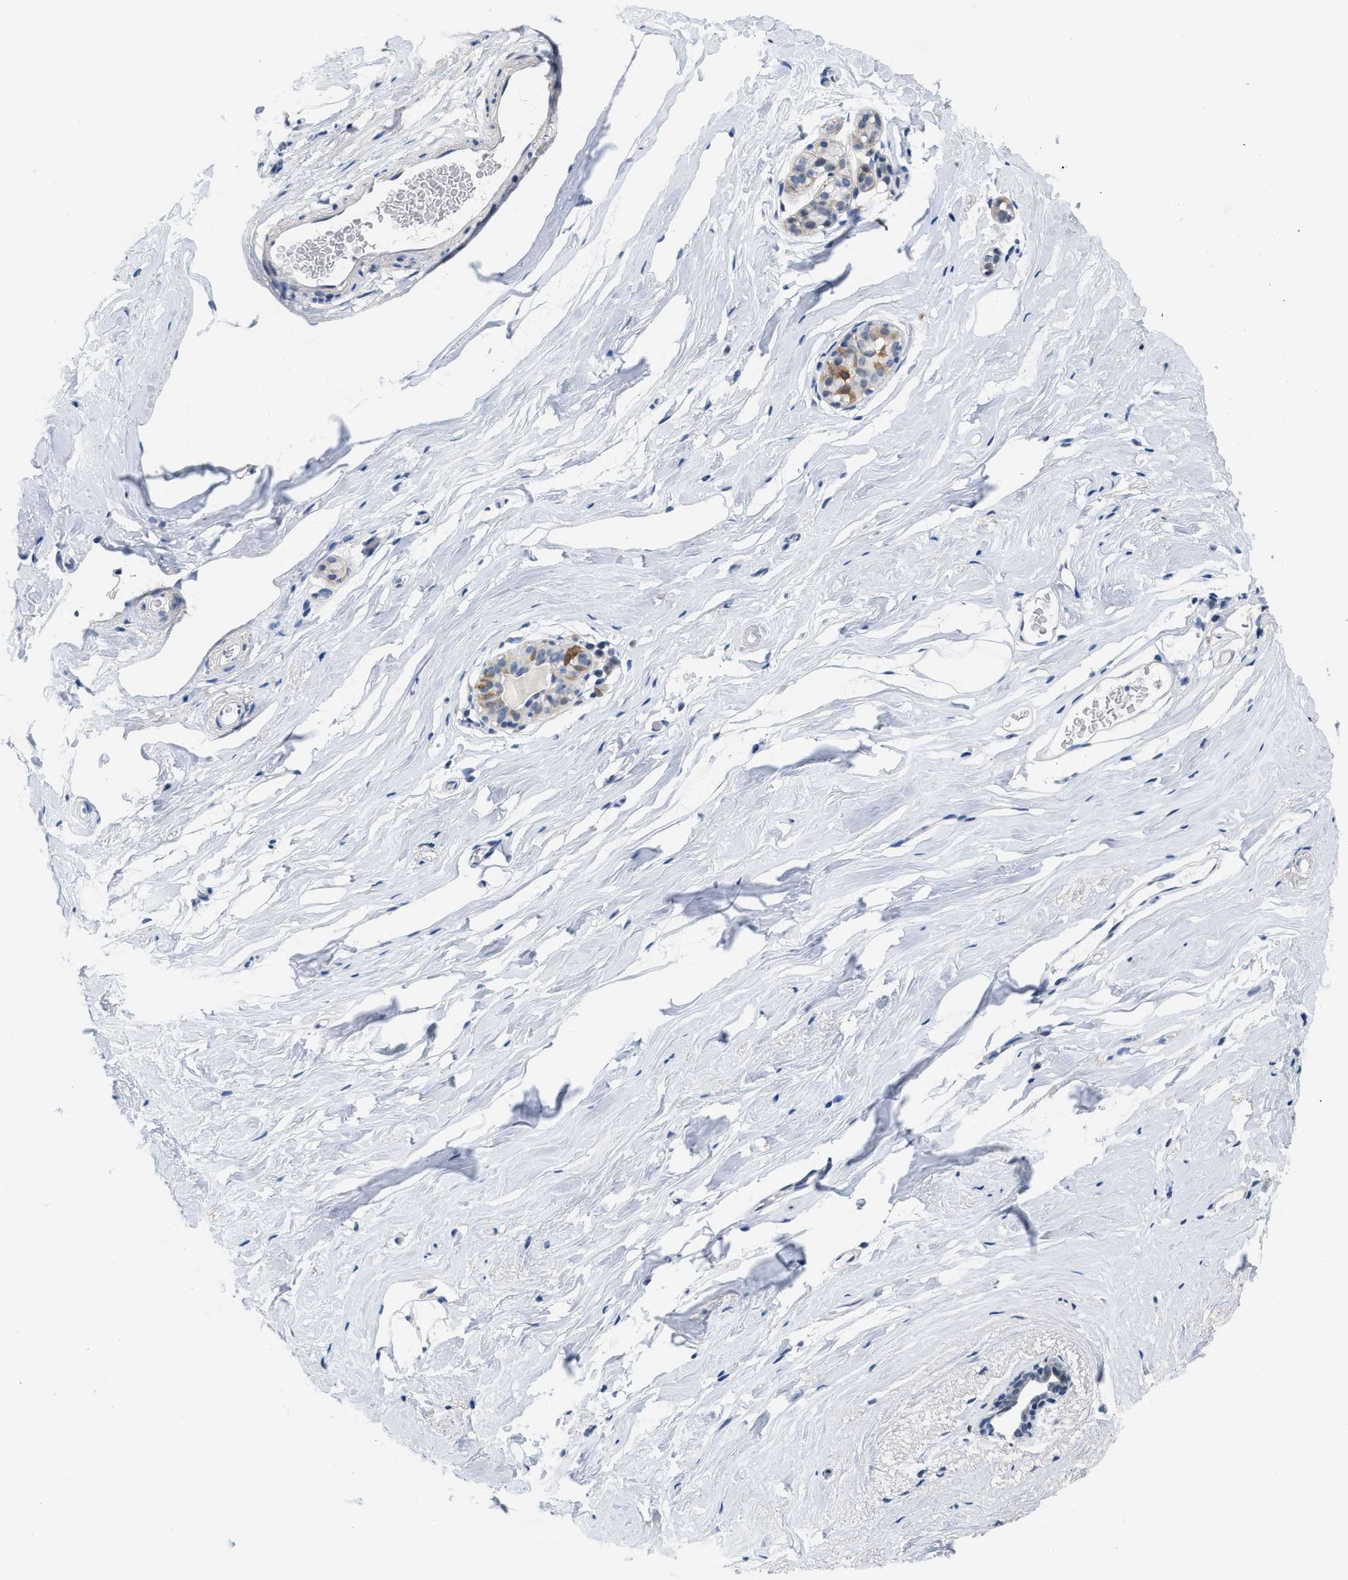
{"staining": {"intensity": "negative", "quantity": "none", "location": "none"}, "tissue": "breast", "cell_type": "Adipocytes", "image_type": "normal", "snomed": [{"axis": "morphology", "description": "Normal tissue, NOS"}, {"axis": "topography", "description": "Breast"}], "caption": "IHC of benign human breast demonstrates no expression in adipocytes.", "gene": "CRYM", "patient": {"sex": "female", "age": 62}}